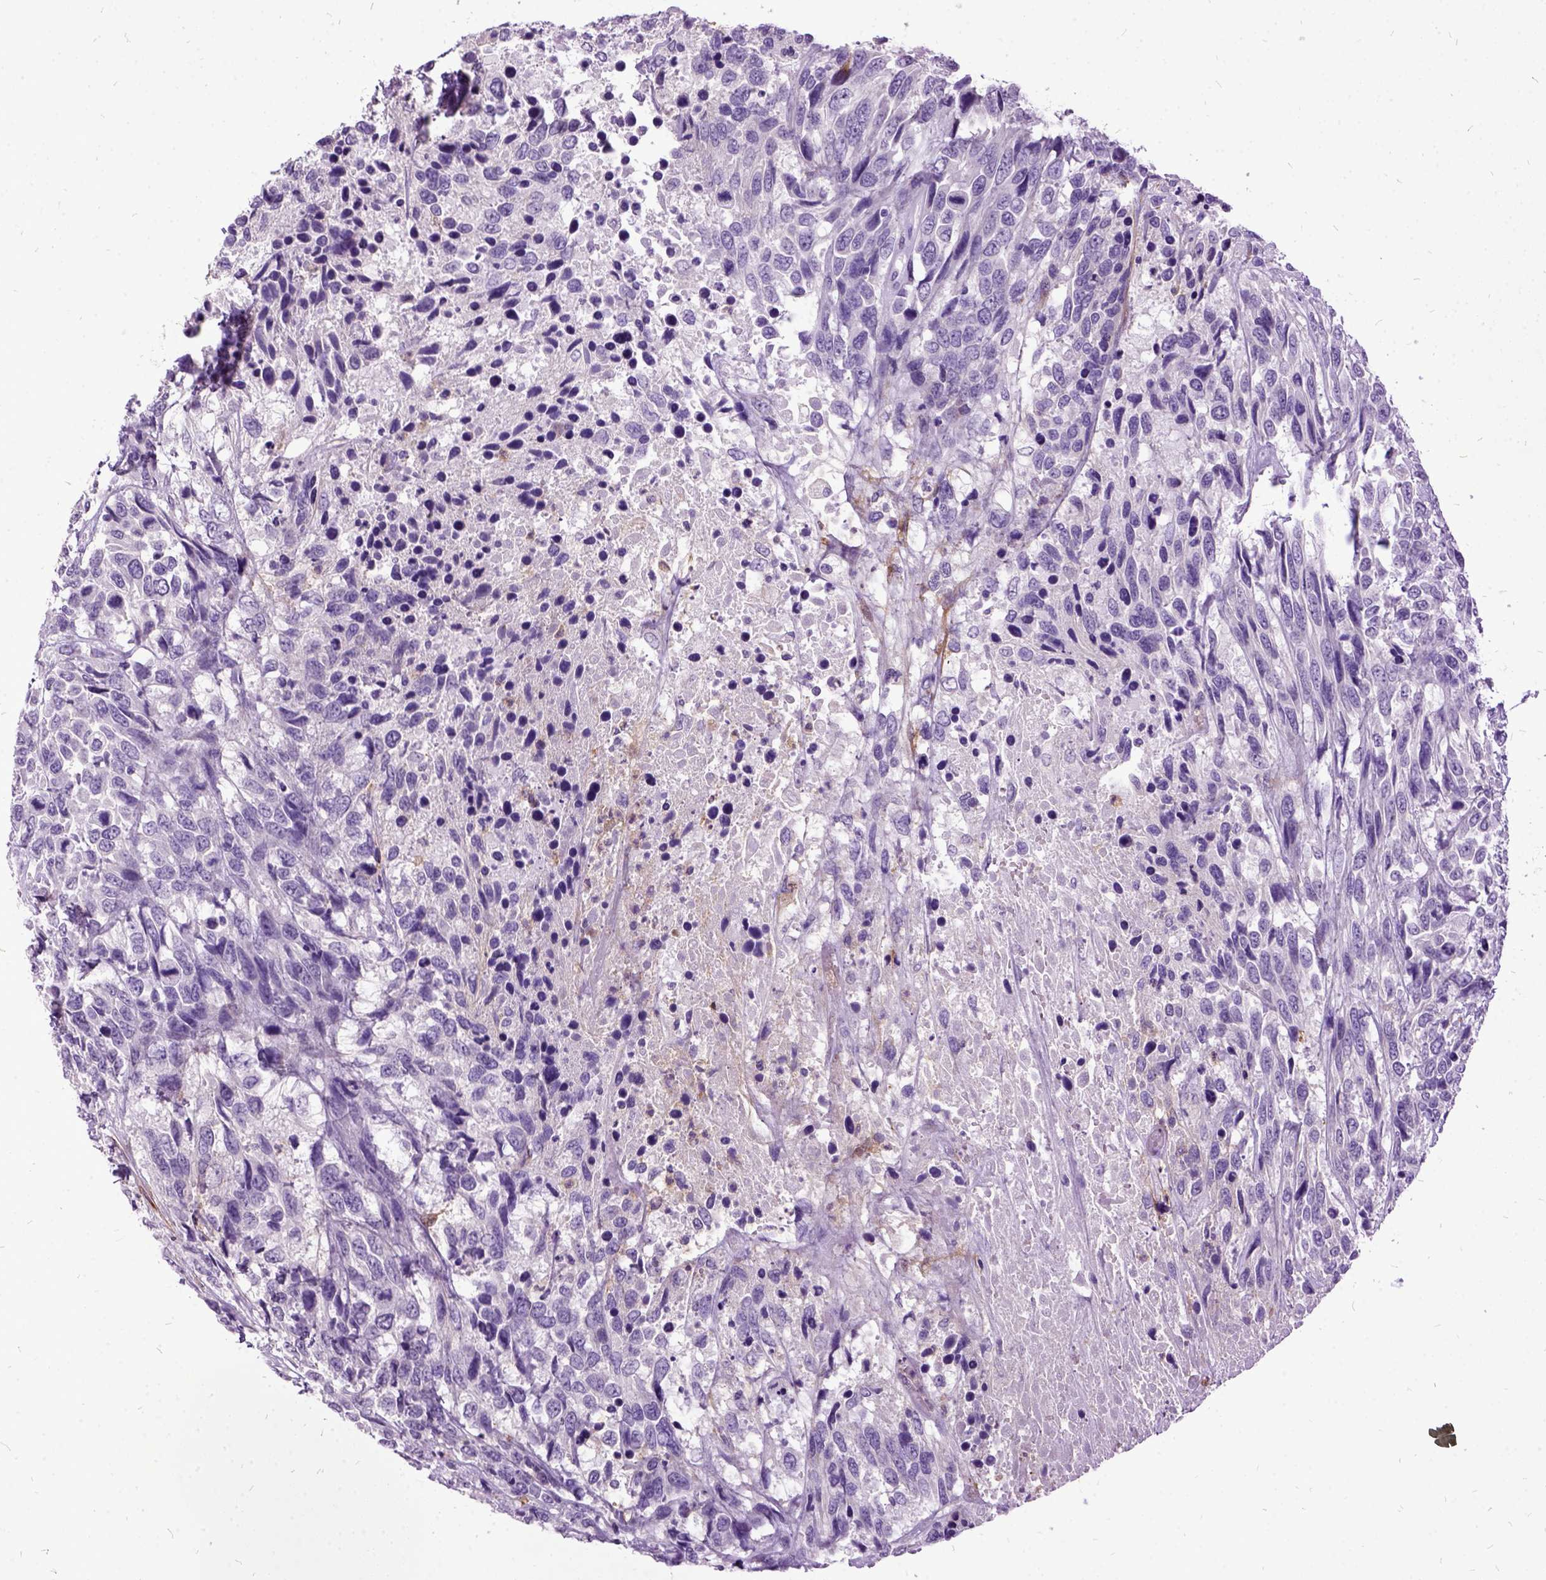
{"staining": {"intensity": "negative", "quantity": "none", "location": "none"}, "tissue": "urothelial cancer", "cell_type": "Tumor cells", "image_type": "cancer", "snomed": [{"axis": "morphology", "description": "Urothelial carcinoma, High grade"}, {"axis": "topography", "description": "Urinary bladder"}], "caption": "The histopathology image shows no staining of tumor cells in high-grade urothelial carcinoma. (IHC, brightfield microscopy, high magnification).", "gene": "MME", "patient": {"sex": "female", "age": 70}}